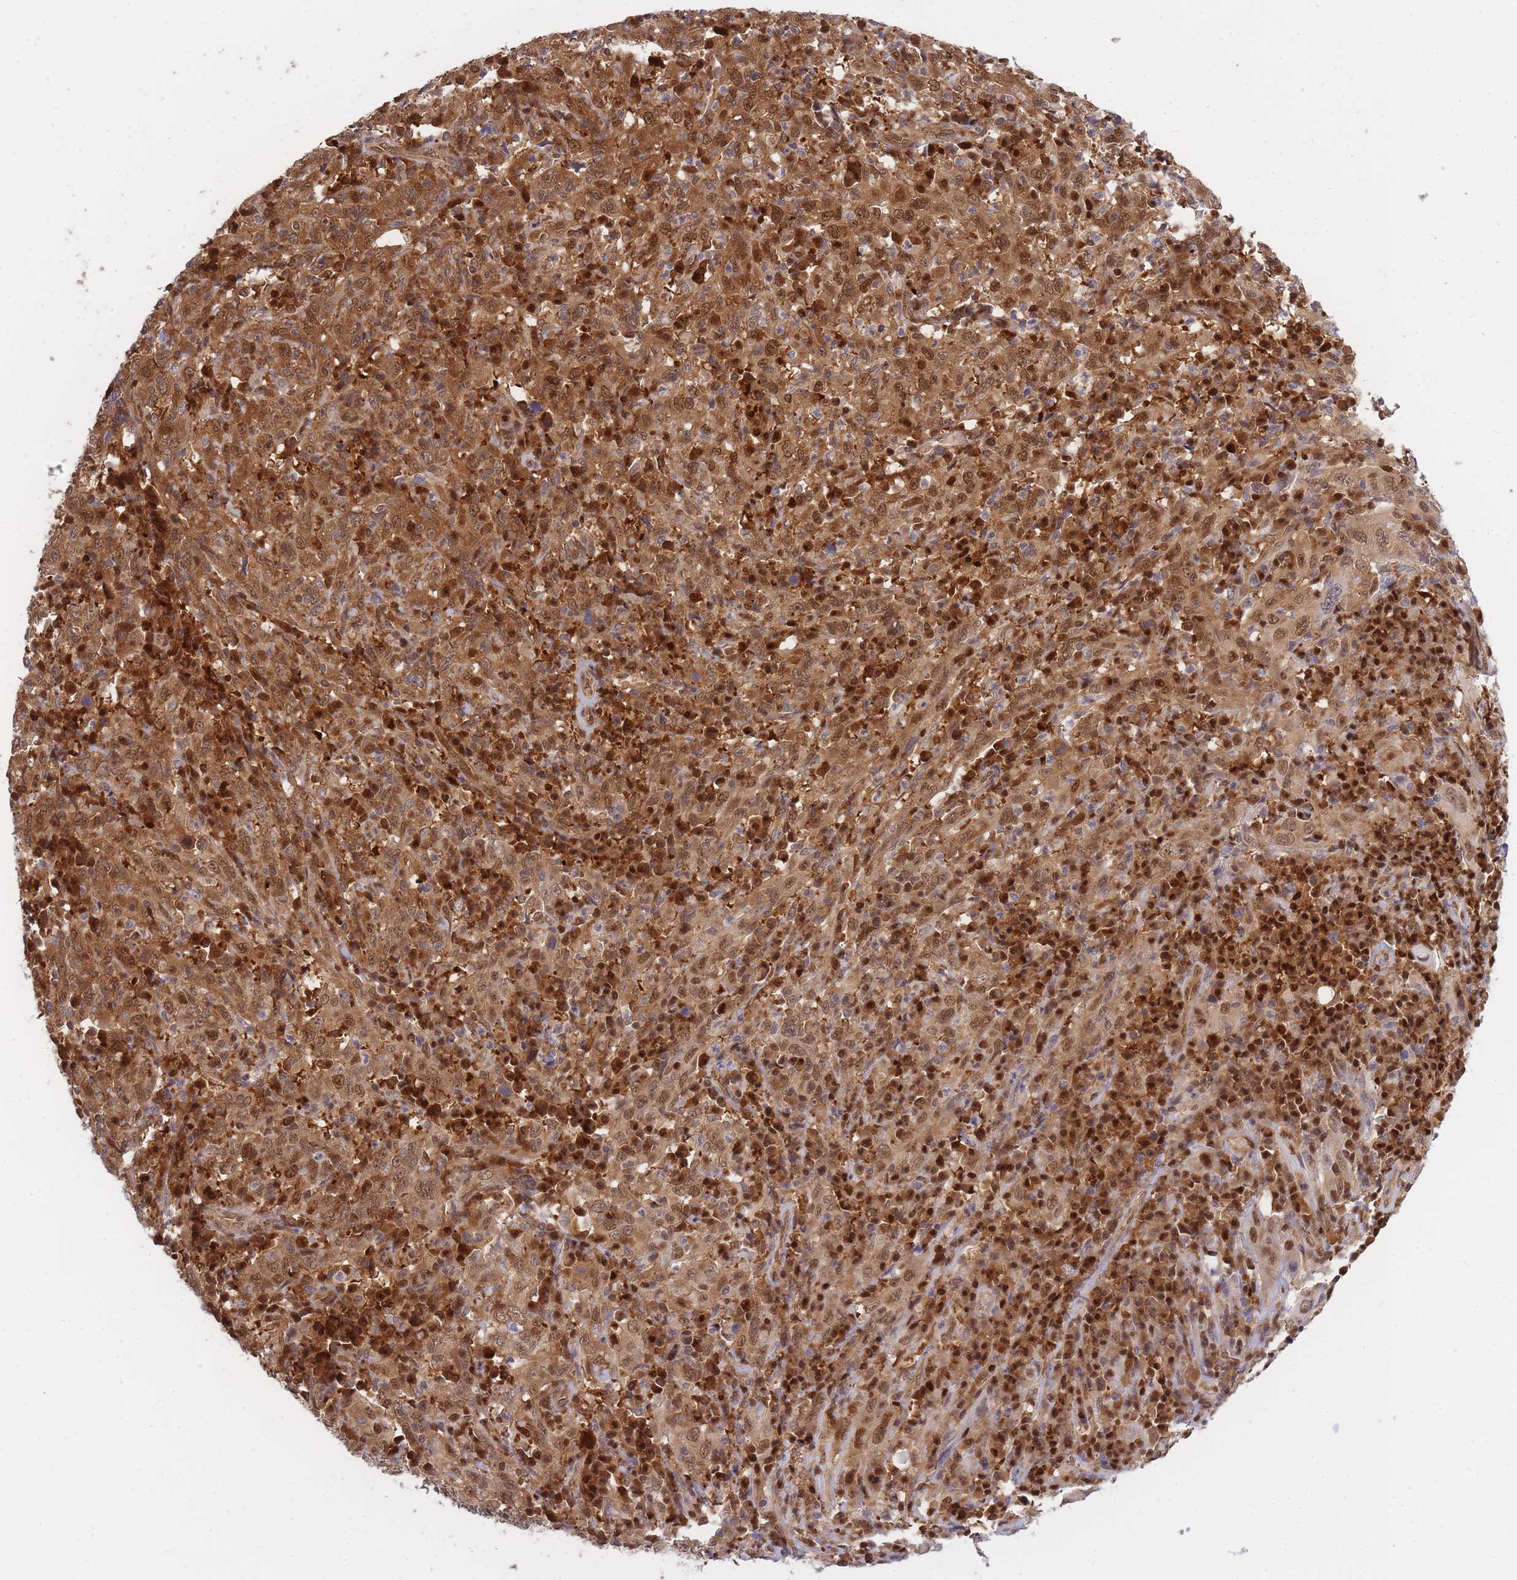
{"staining": {"intensity": "moderate", "quantity": ">75%", "location": "cytoplasmic/membranous,nuclear"}, "tissue": "cervical cancer", "cell_type": "Tumor cells", "image_type": "cancer", "snomed": [{"axis": "morphology", "description": "Squamous cell carcinoma, NOS"}, {"axis": "topography", "description": "Cervix"}], "caption": "This micrograph reveals cervical cancer stained with IHC to label a protein in brown. The cytoplasmic/membranous and nuclear of tumor cells show moderate positivity for the protein. Nuclei are counter-stained blue.", "gene": "NSFL1C", "patient": {"sex": "female", "age": 46}}